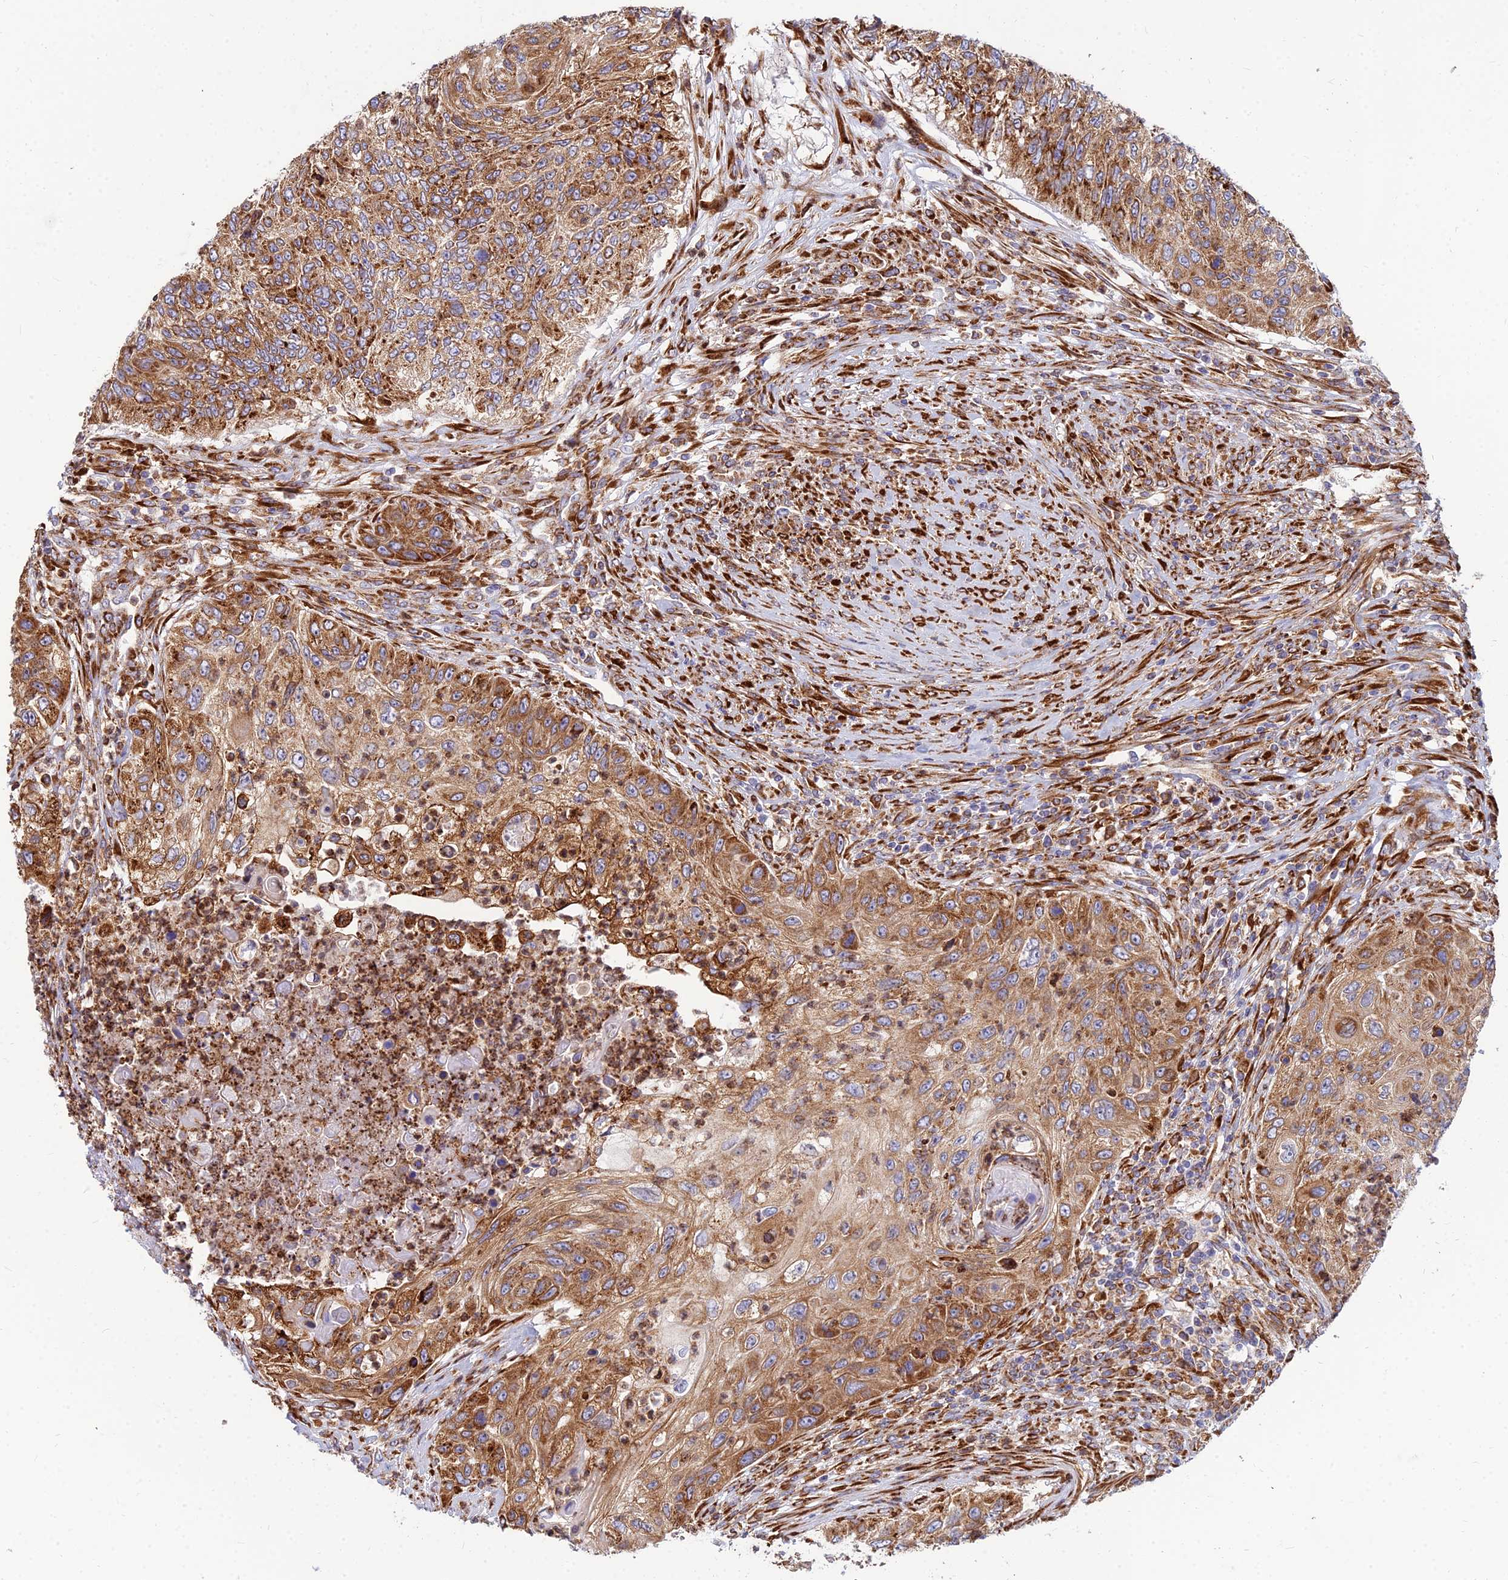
{"staining": {"intensity": "moderate", "quantity": ">75%", "location": "cytoplasmic/membranous"}, "tissue": "urothelial cancer", "cell_type": "Tumor cells", "image_type": "cancer", "snomed": [{"axis": "morphology", "description": "Urothelial carcinoma, High grade"}, {"axis": "topography", "description": "Urinary bladder"}], "caption": "Immunohistochemistry (IHC) (DAB) staining of human urothelial cancer shows moderate cytoplasmic/membranous protein expression in about >75% of tumor cells.", "gene": "CCT6B", "patient": {"sex": "female", "age": 60}}